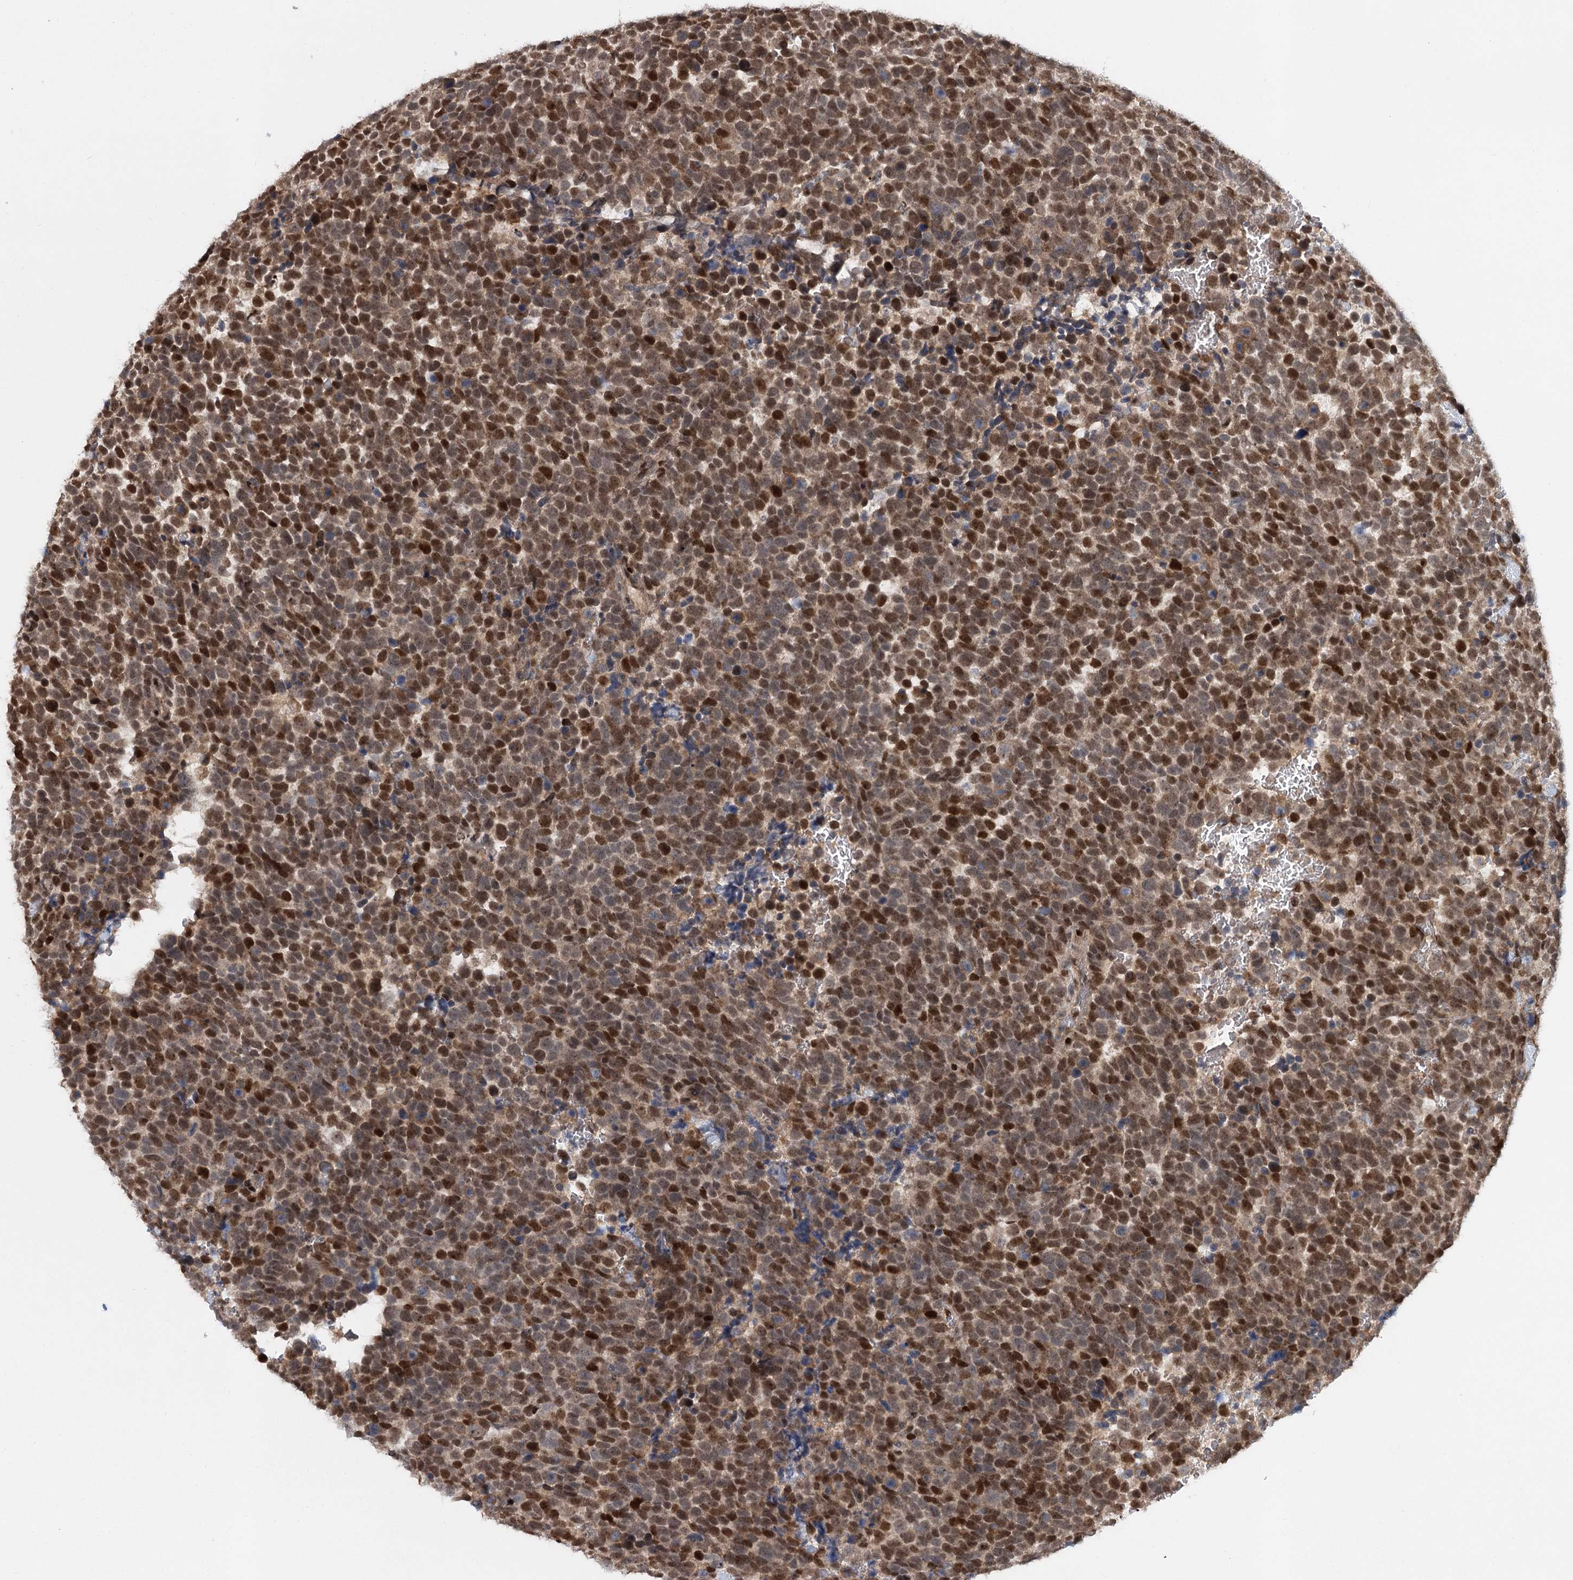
{"staining": {"intensity": "moderate", "quantity": ">75%", "location": "nuclear"}, "tissue": "urothelial cancer", "cell_type": "Tumor cells", "image_type": "cancer", "snomed": [{"axis": "morphology", "description": "Urothelial carcinoma, High grade"}, {"axis": "topography", "description": "Urinary bladder"}], "caption": "The immunohistochemical stain labels moderate nuclear staining in tumor cells of urothelial cancer tissue.", "gene": "PIK3C2A", "patient": {"sex": "female", "age": 82}}